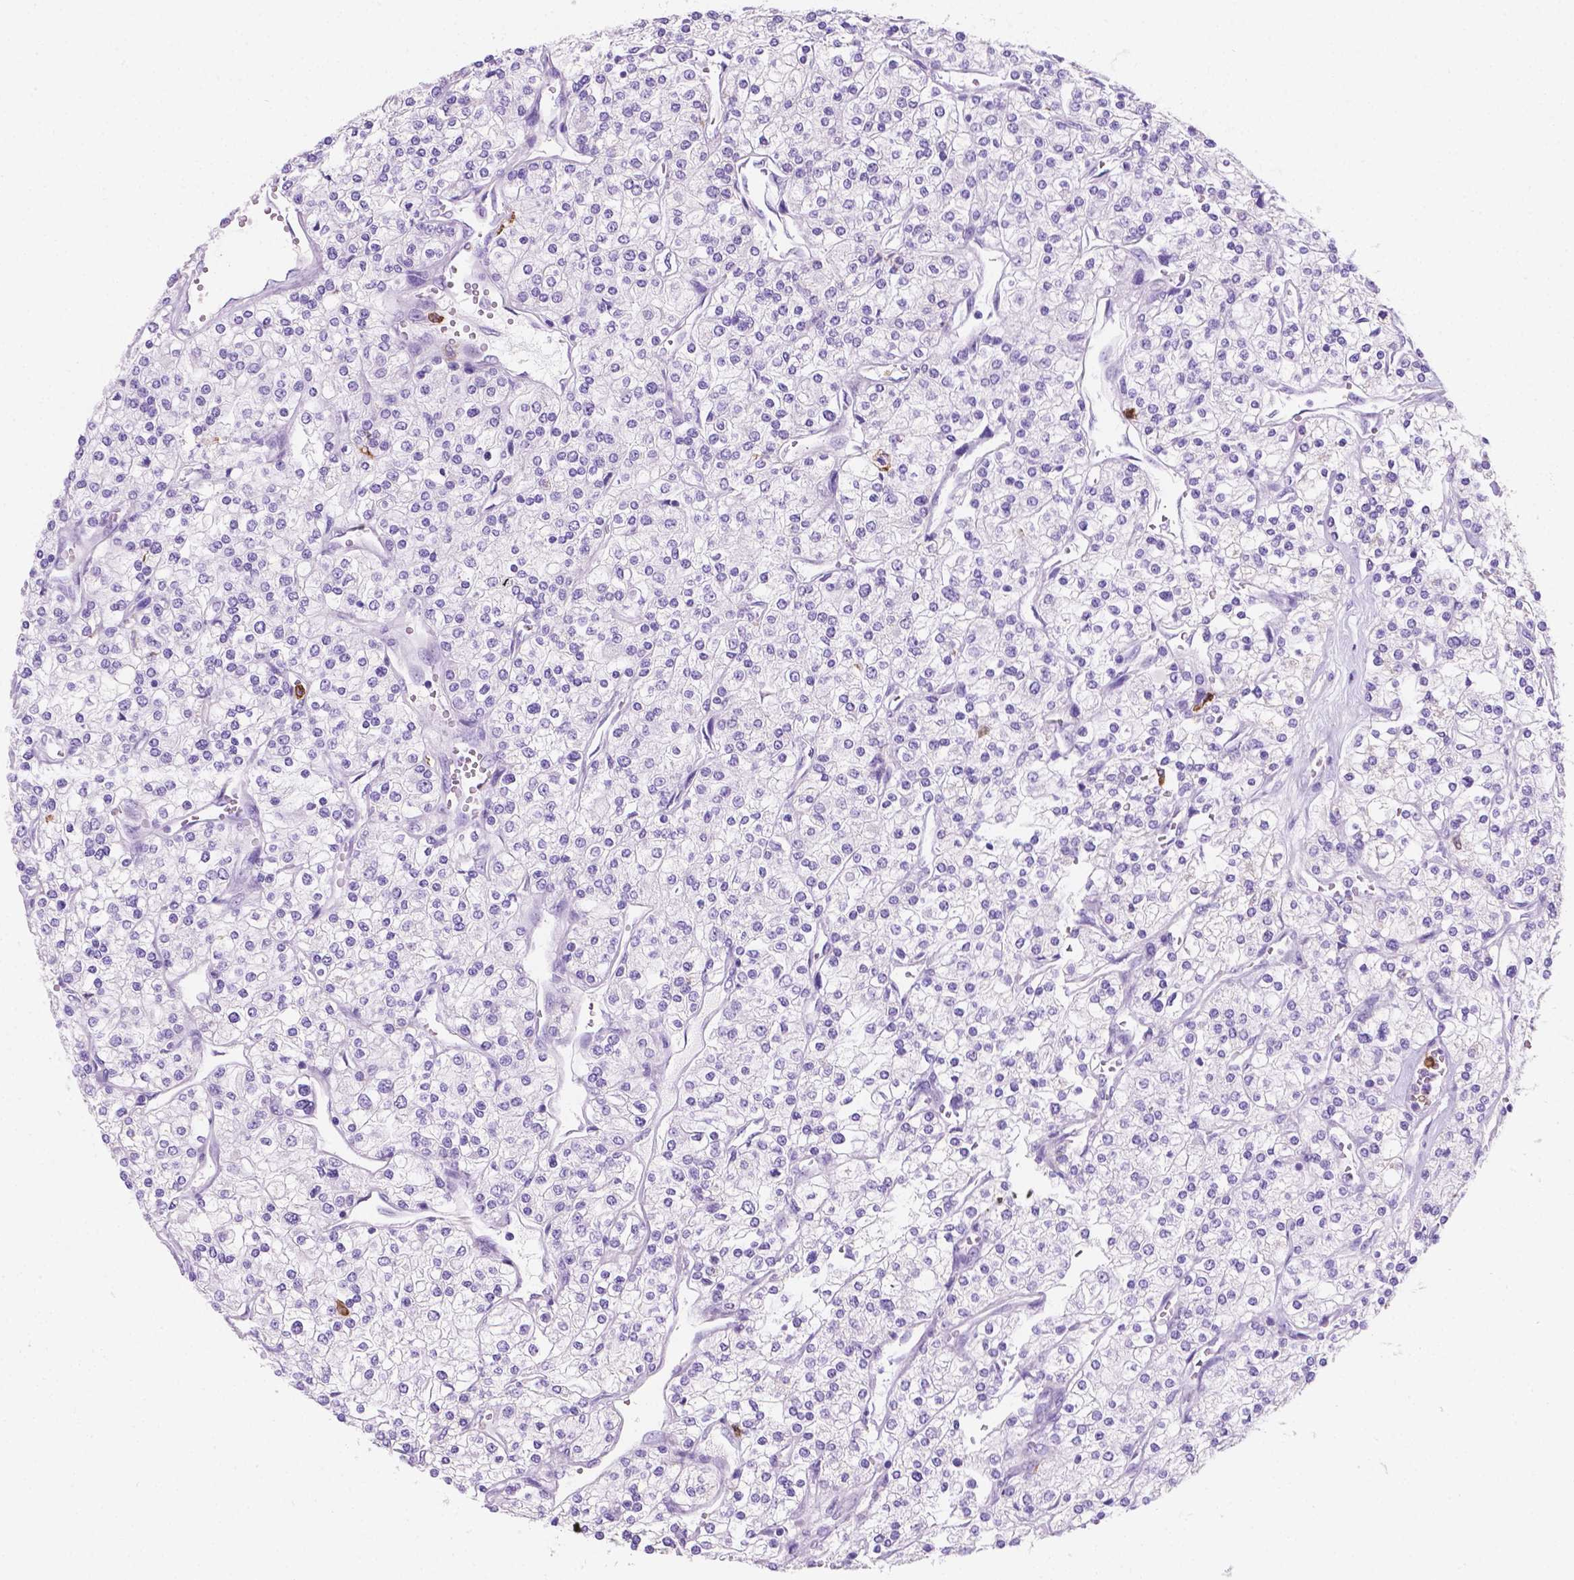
{"staining": {"intensity": "negative", "quantity": "none", "location": "none"}, "tissue": "renal cancer", "cell_type": "Tumor cells", "image_type": "cancer", "snomed": [{"axis": "morphology", "description": "Adenocarcinoma, NOS"}, {"axis": "topography", "description": "Kidney"}], "caption": "Immunohistochemistry (IHC) histopathology image of neoplastic tissue: human renal cancer (adenocarcinoma) stained with DAB reveals no significant protein staining in tumor cells. (Immunohistochemistry (IHC), brightfield microscopy, high magnification).", "gene": "MACF1", "patient": {"sex": "male", "age": 80}}